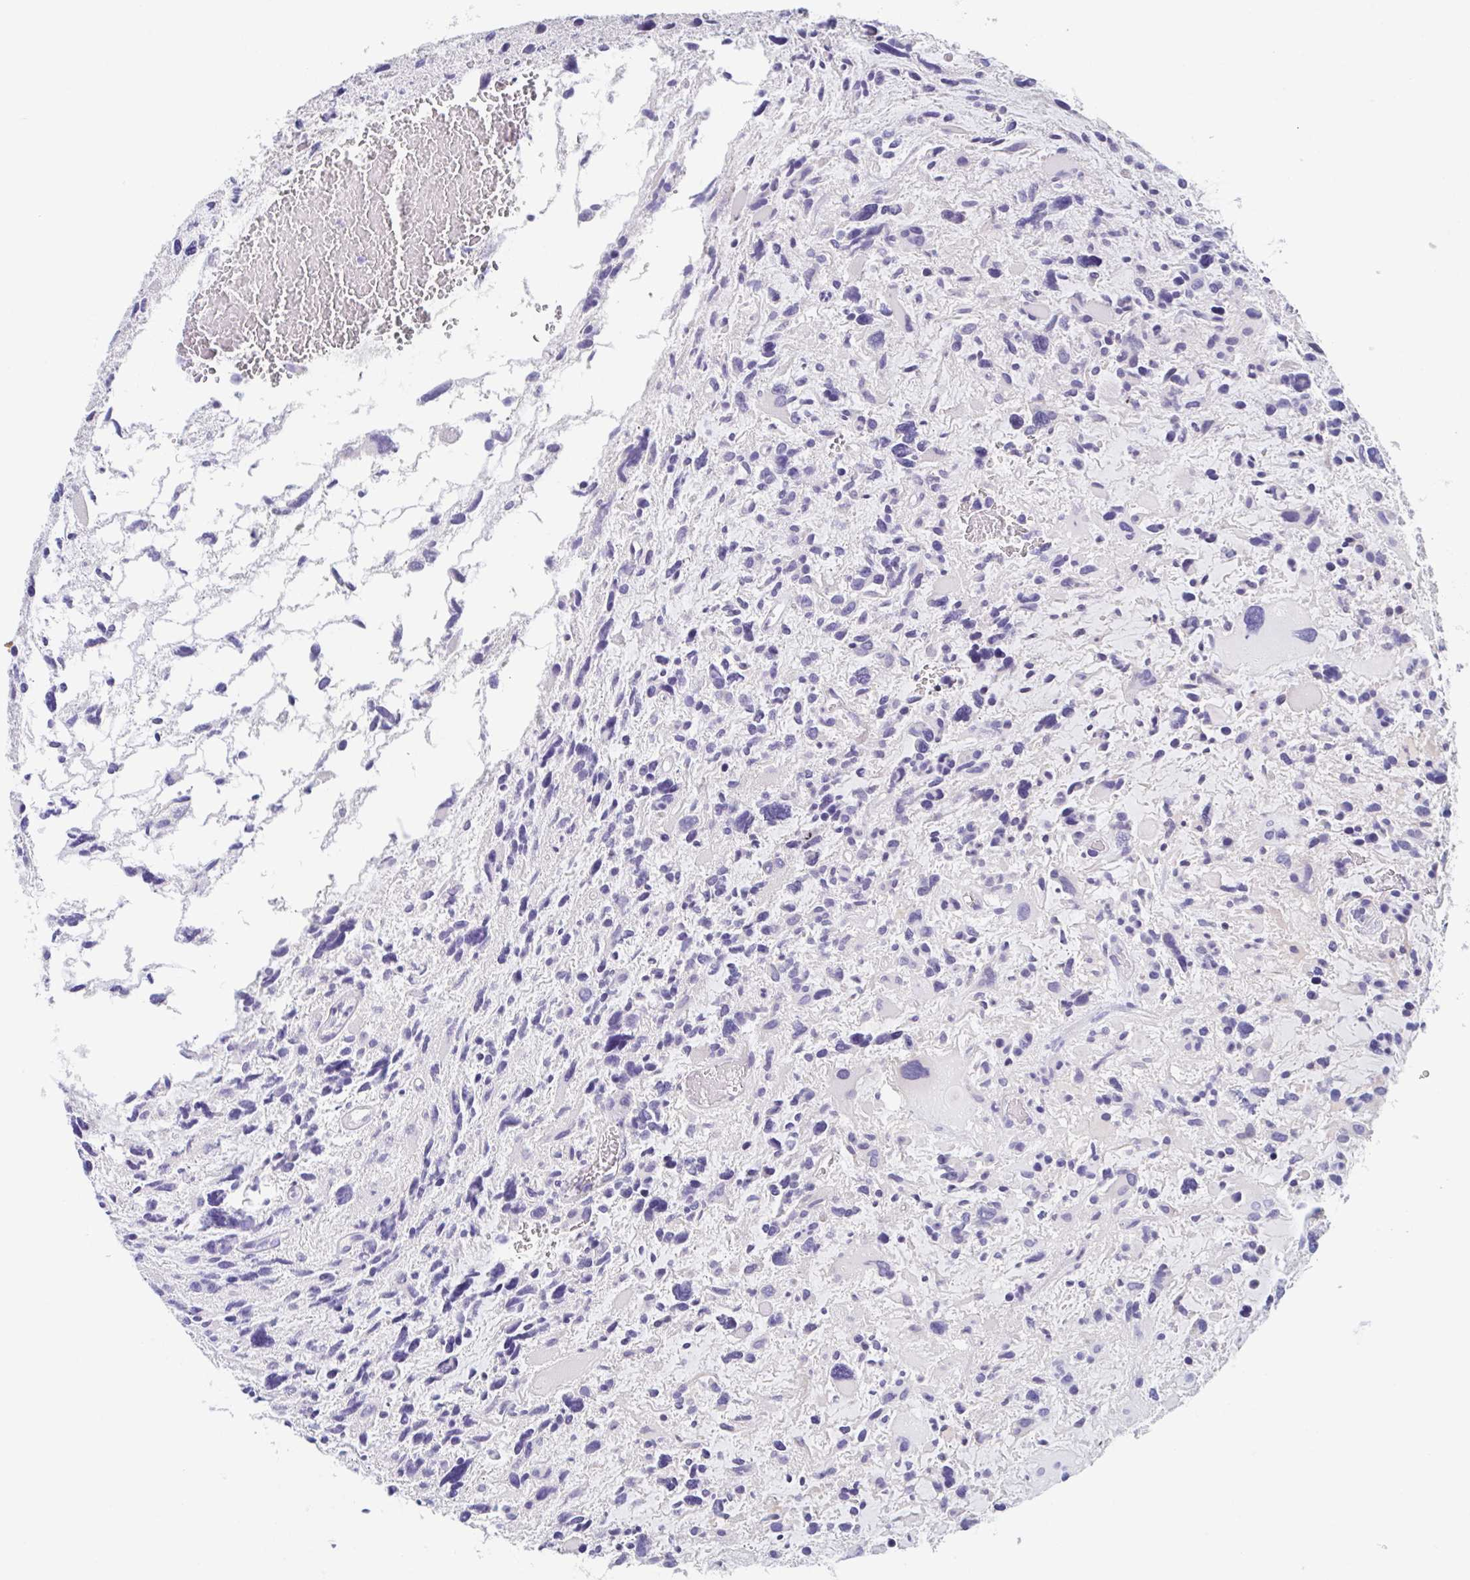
{"staining": {"intensity": "negative", "quantity": "none", "location": "none"}, "tissue": "glioma", "cell_type": "Tumor cells", "image_type": "cancer", "snomed": [{"axis": "morphology", "description": "Glioma, malignant, High grade"}, {"axis": "topography", "description": "Brain"}], "caption": "DAB (3,3'-diaminobenzidine) immunohistochemical staining of human malignant glioma (high-grade) demonstrates no significant positivity in tumor cells. (Brightfield microscopy of DAB (3,3'-diaminobenzidine) immunohistochemistry (IHC) at high magnification).", "gene": "LRRC58", "patient": {"sex": "female", "age": 11}}